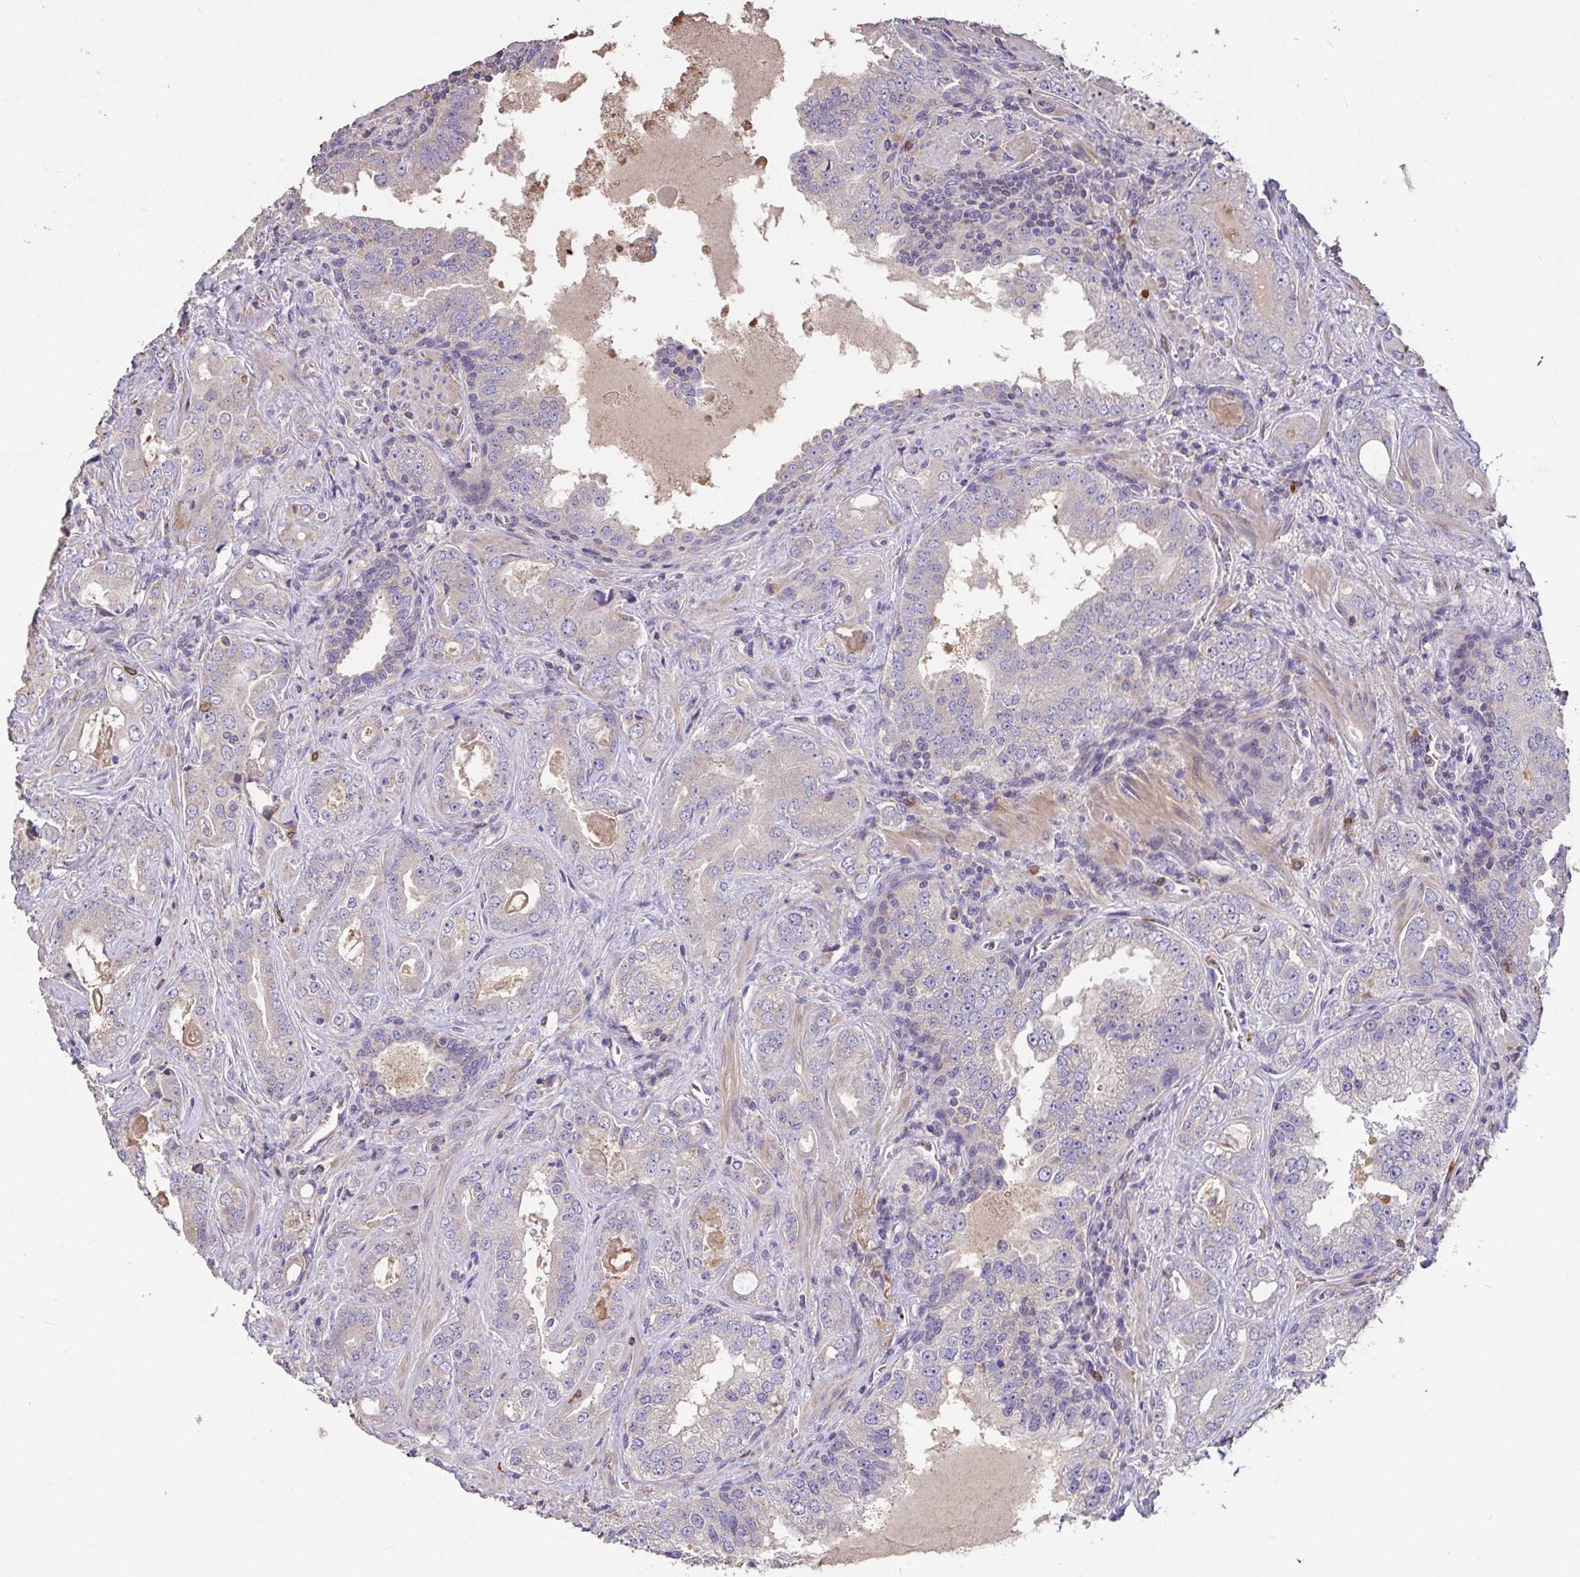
{"staining": {"intensity": "weak", "quantity": "<25%", "location": "cytoplasmic/membranous"}, "tissue": "prostate cancer", "cell_type": "Tumor cells", "image_type": "cancer", "snomed": [{"axis": "morphology", "description": "Adenocarcinoma, High grade"}, {"axis": "topography", "description": "Prostate"}], "caption": "Immunohistochemical staining of human adenocarcinoma (high-grade) (prostate) exhibits no significant expression in tumor cells. (Brightfield microscopy of DAB (3,3'-diaminobenzidine) IHC at high magnification).", "gene": "FCER1A", "patient": {"sex": "male", "age": 67}}